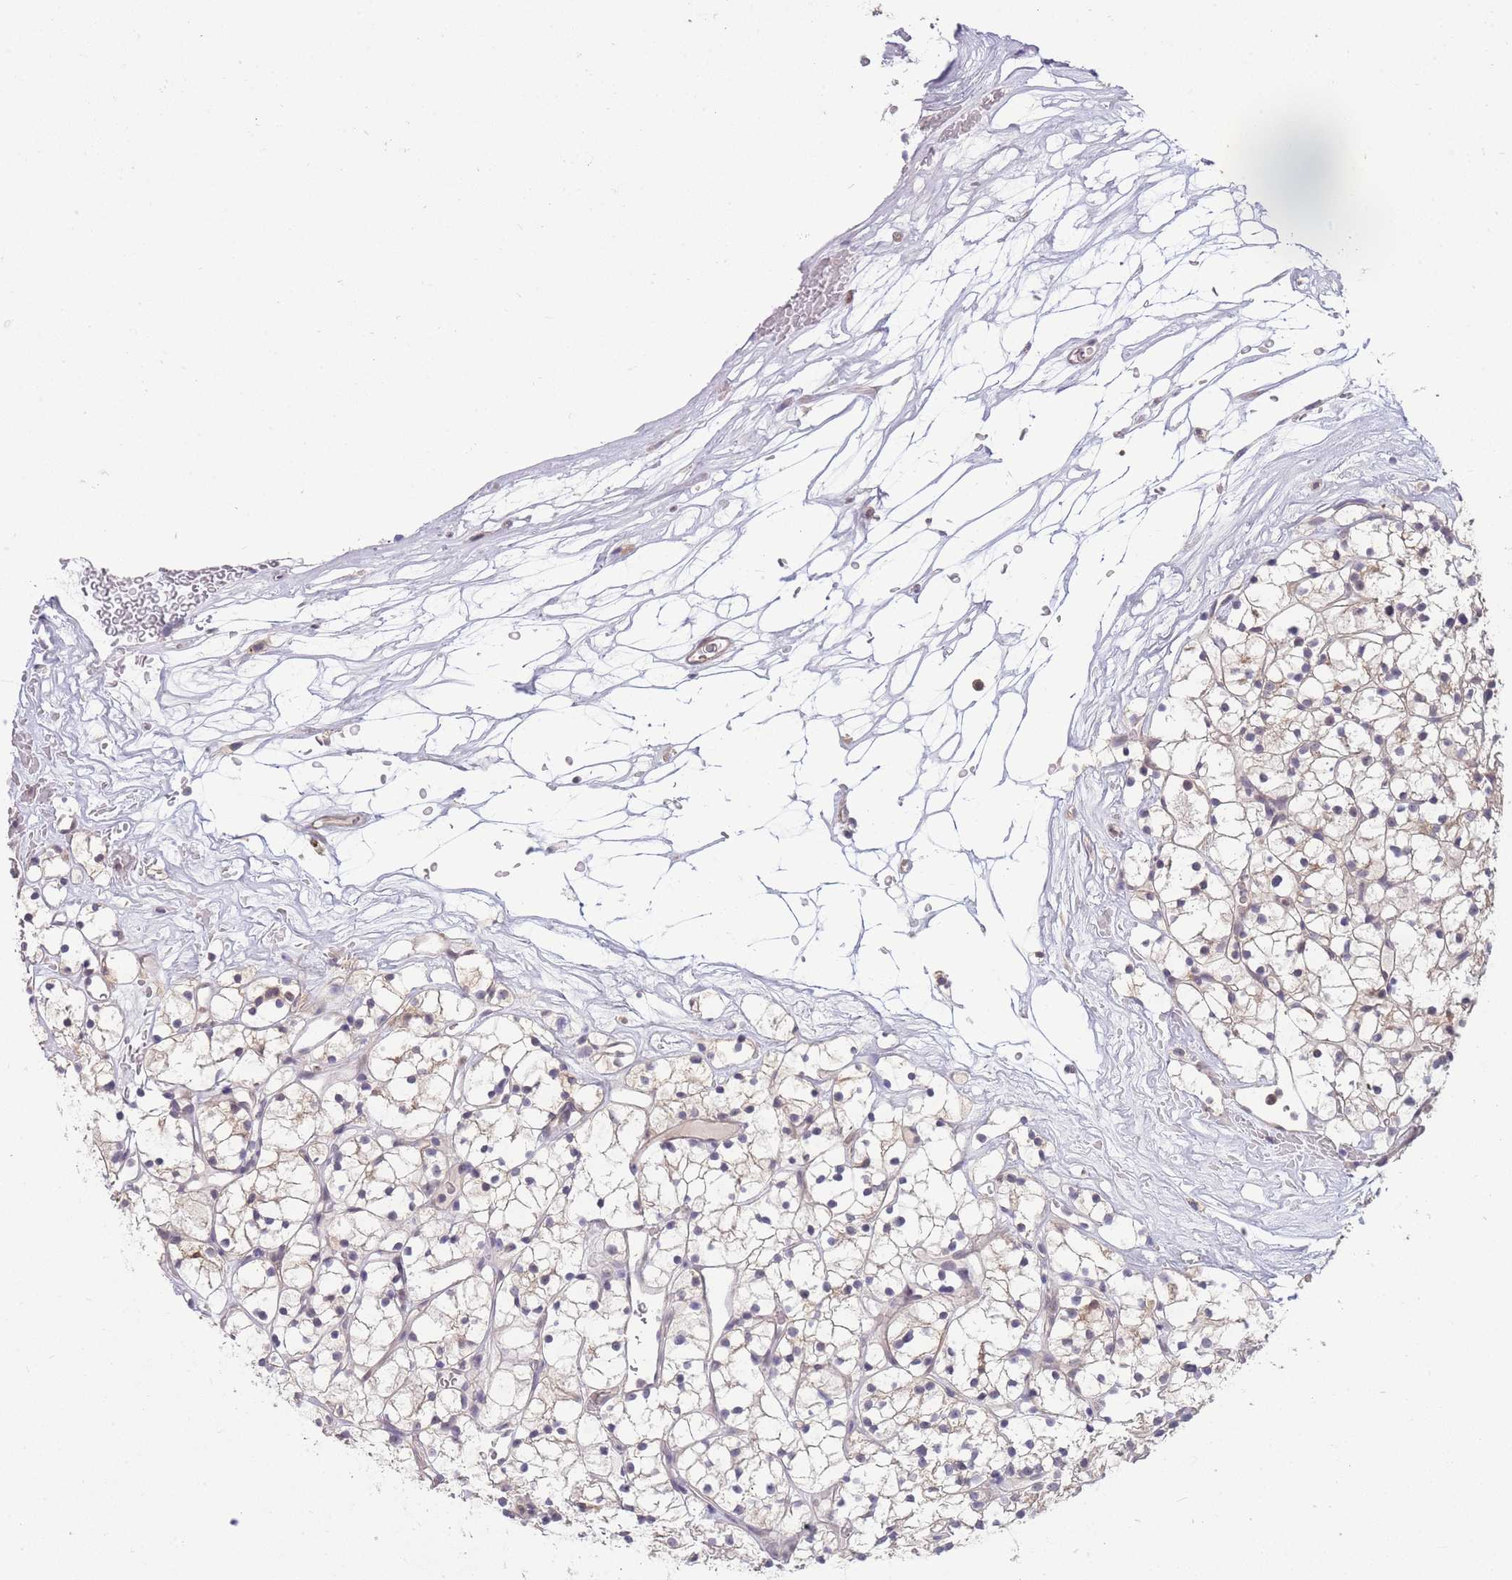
{"staining": {"intensity": "weak", "quantity": ">75%", "location": "cytoplasmic/membranous"}, "tissue": "renal cancer", "cell_type": "Tumor cells", "image_type": "cancer", "snomed": [{"axis": "morphology", "description": "Adenocarcinoma, NOS"}, {"axis": "topography", "description": "Kidney"}], "caption": "Renal adenocarcinoma stained with a brown dye displays weak cytoplasmic/membranous positive positivity in approximately >75% of tumor cells.", "gene": "SMC6", "patient": {"sex": "female", "age": 64}}